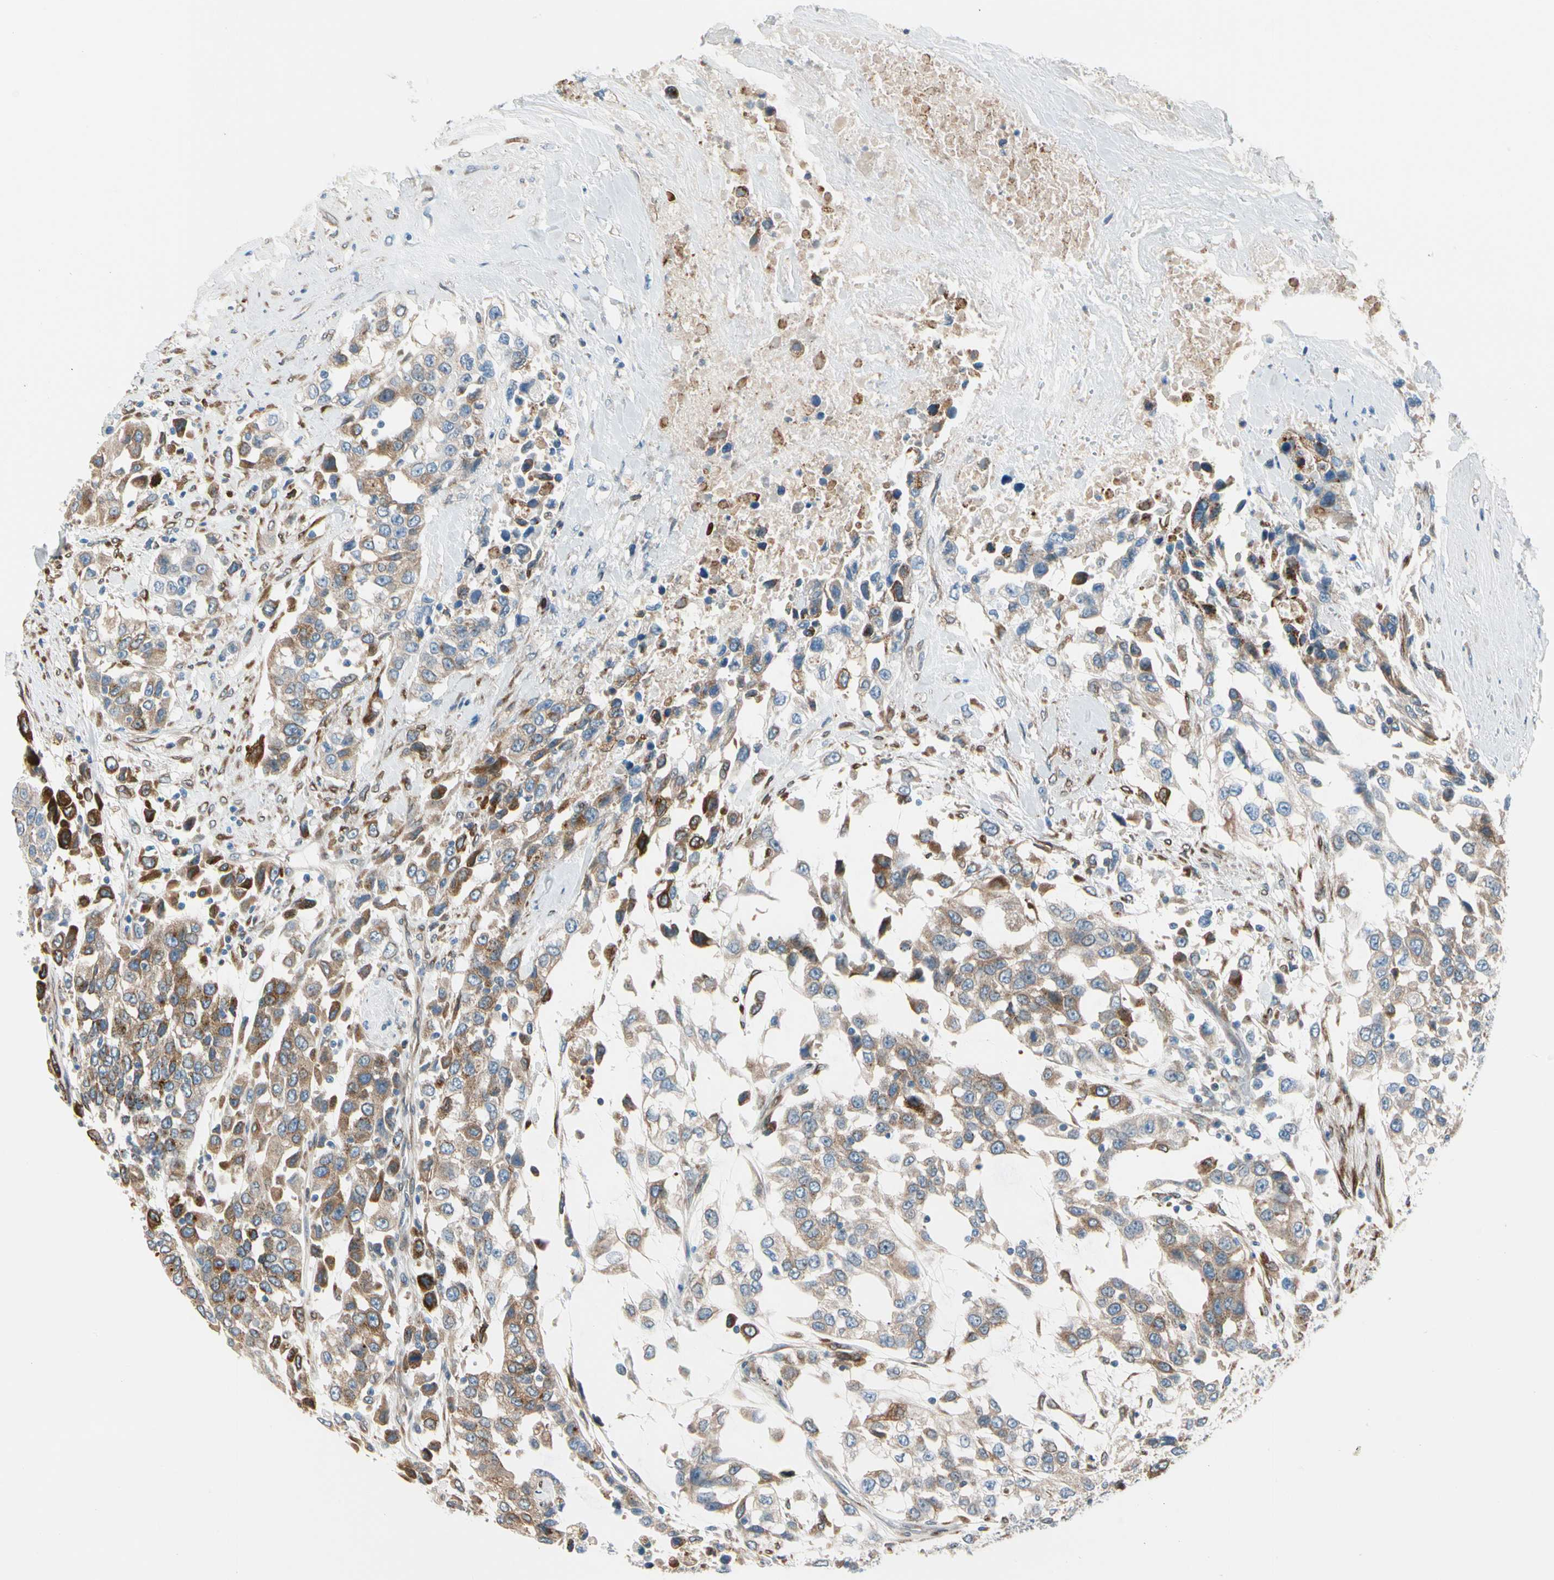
{"staining": {"intensity": "moderate", "quantity": ">75%", "location": "cytoplasmic/membranous"}, "tissue": "urothelial cancer", "cell_type": "Tumor cells", "image_type": "cancer", "snomed": [{"axis": "morphology", "description": "Urothelial carcinoma, High grade"}, {"axis": "topography", "description": "Urinary bladder"}], "caption": "This image reveals immunohistochemistry (IHC) staining of high-grade urothelial carcinoma, with medium moderate cytoplasmic/membranous expression in approximately >75% of tumor cells.", "gene": "NUCB1", "patient": {"sex": "female", "age": 80}}